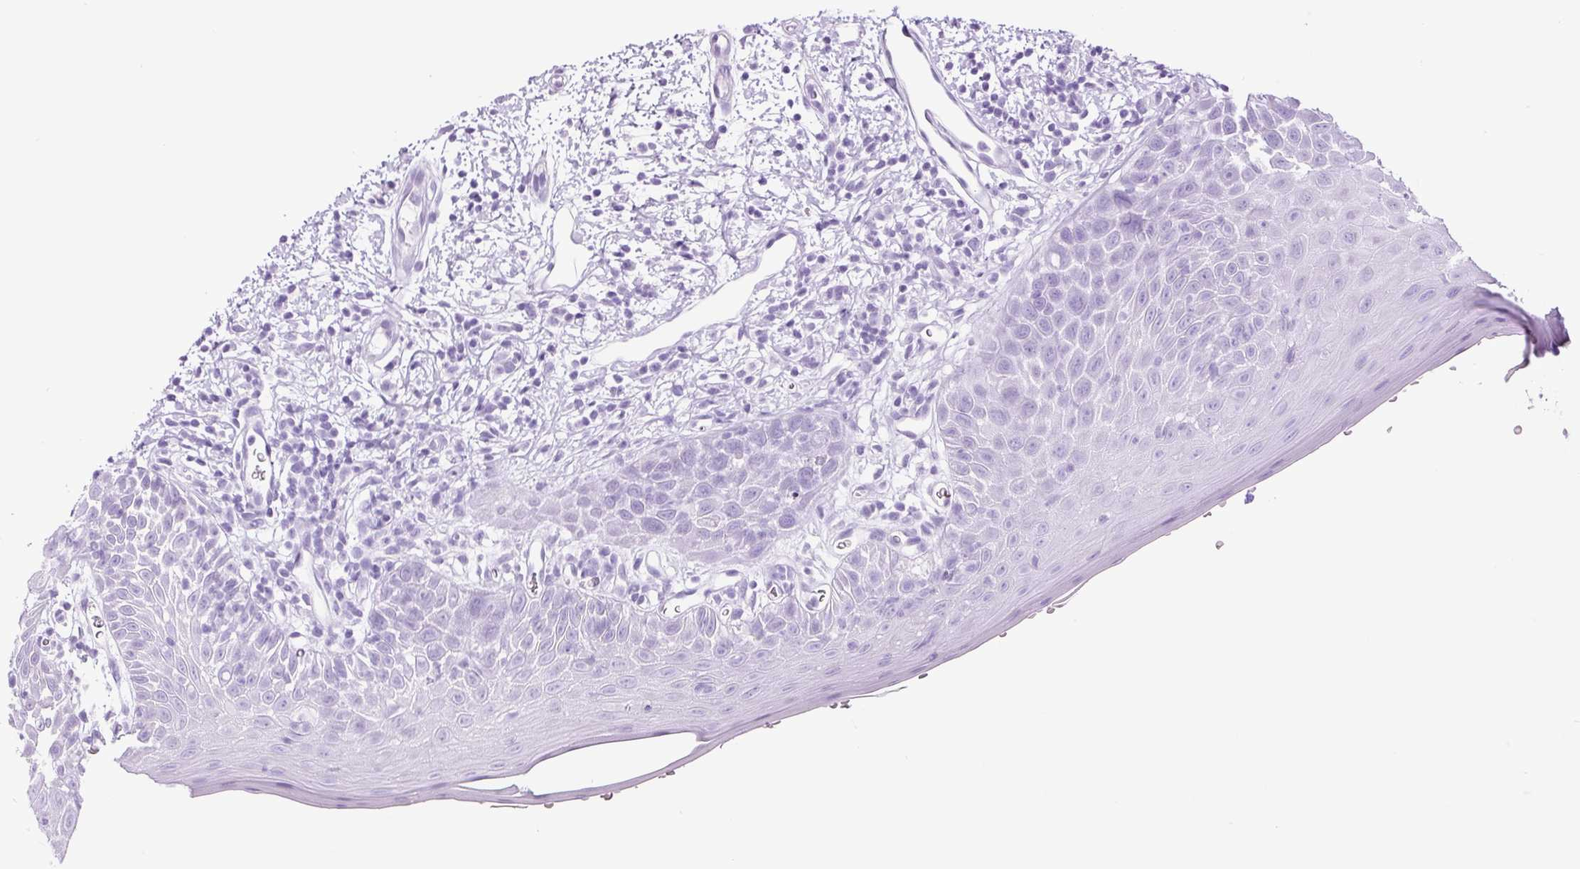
{"staining": {"intensity": "negative", "quantity": "none", "location": "none"}, "tissue": "oral mucosa", "cell_type": "Squamous epithelial cells", "image_type": "normal", "snomed": [{"axis": "morphology", "description": "Normal tissue, NOS"}, {"axis": "morphology", "description": "Squamous cell carcinoma, NOS"}, {"axis": "topography", "description": "Oral tissue"}, {"axis": "topography", "description": "Tounge, NOS"}, {"axis": "topography", "description": "Head-Neck"}], "caption": "Photomicrograph shows no significant protein expression in squamous epithelial cells of benign oral mucosa.", "gene": "ADSS1", "patient": {"sex": "male", "age": 76}}